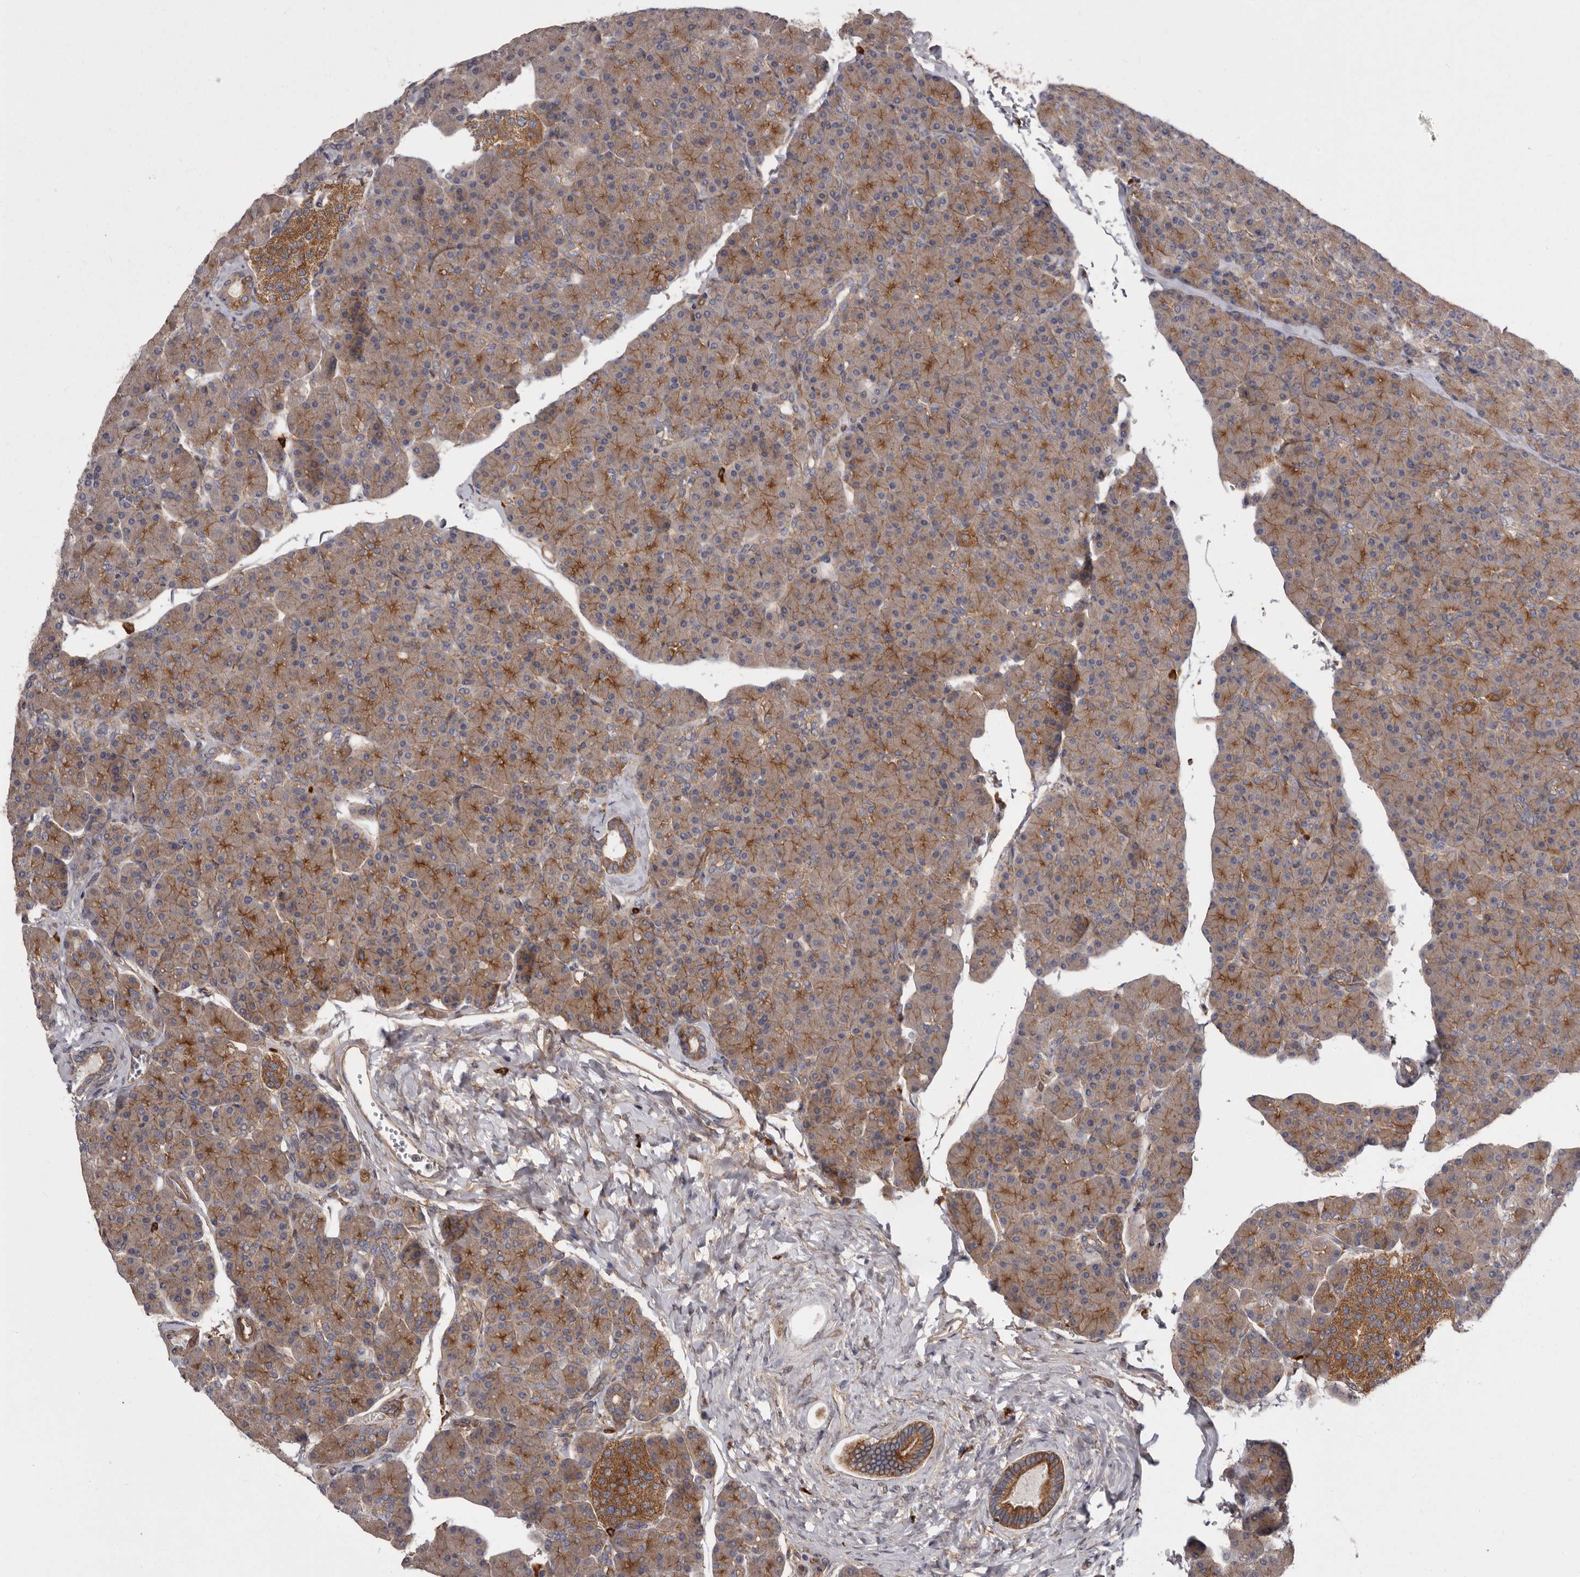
{"staining": {"intensity": "moderate", "quantity": ">75%", "location": "cytoplasmic/membranous"}, "tissue": "pancreas", "cell_type": "Exocrine glandular cells", "image_type": "normal", "snomed": [{"axis": "morphology", "description": "Normal tissue, NOS"}, {"axis": "topography", "description": "Pancreas"}], "caption": "A brown stain labels moderate cytoplasmic/membranous staining of a protein in exocrine glandular cells of unremarkable human pancreas.", "gene": "ENAH", "patient": {"sex": "female", "age": 43}}